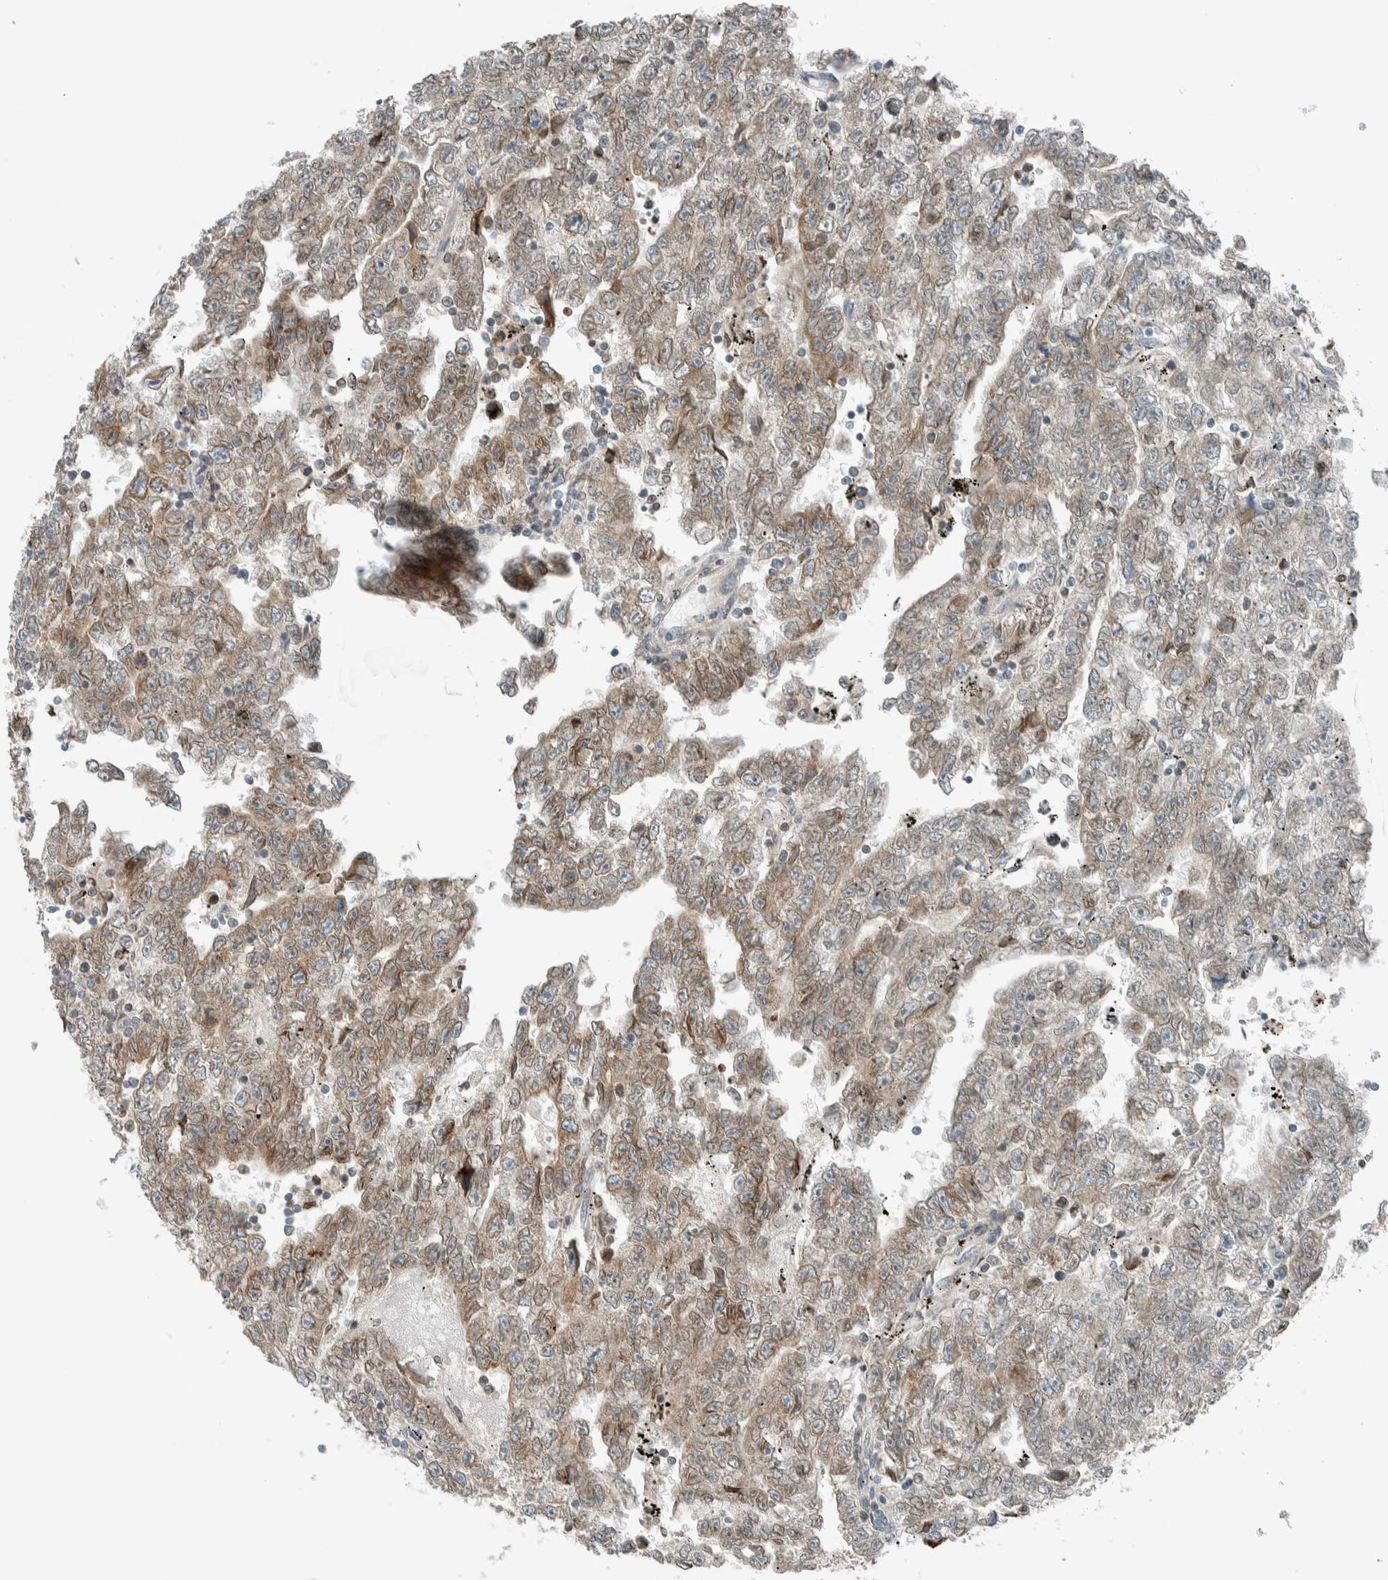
{"staining": {"intensity": "weak", "quantity": ">75%", "location": "cytoplasmic/membranous"}, "tissue": "testis cancer", "cell_type": "Tumor cells", "image_type": "cancer", "snomed": [{"axis": "morphology", "description": "Carcinoma, Embryonal, NOS"}, {"axis": "topography", "description": "Testis"}], "caption": "The image reveals immunohistochemical staining of testis cancer (embryonal carcinoma). There is weak cytoplasmic/membranous positivity is identified in approximately >75% of tumor cells. Nuclei are stained in blue.", "gene": "SEL1L", "patient": {"sex": "male", "age": 25}}